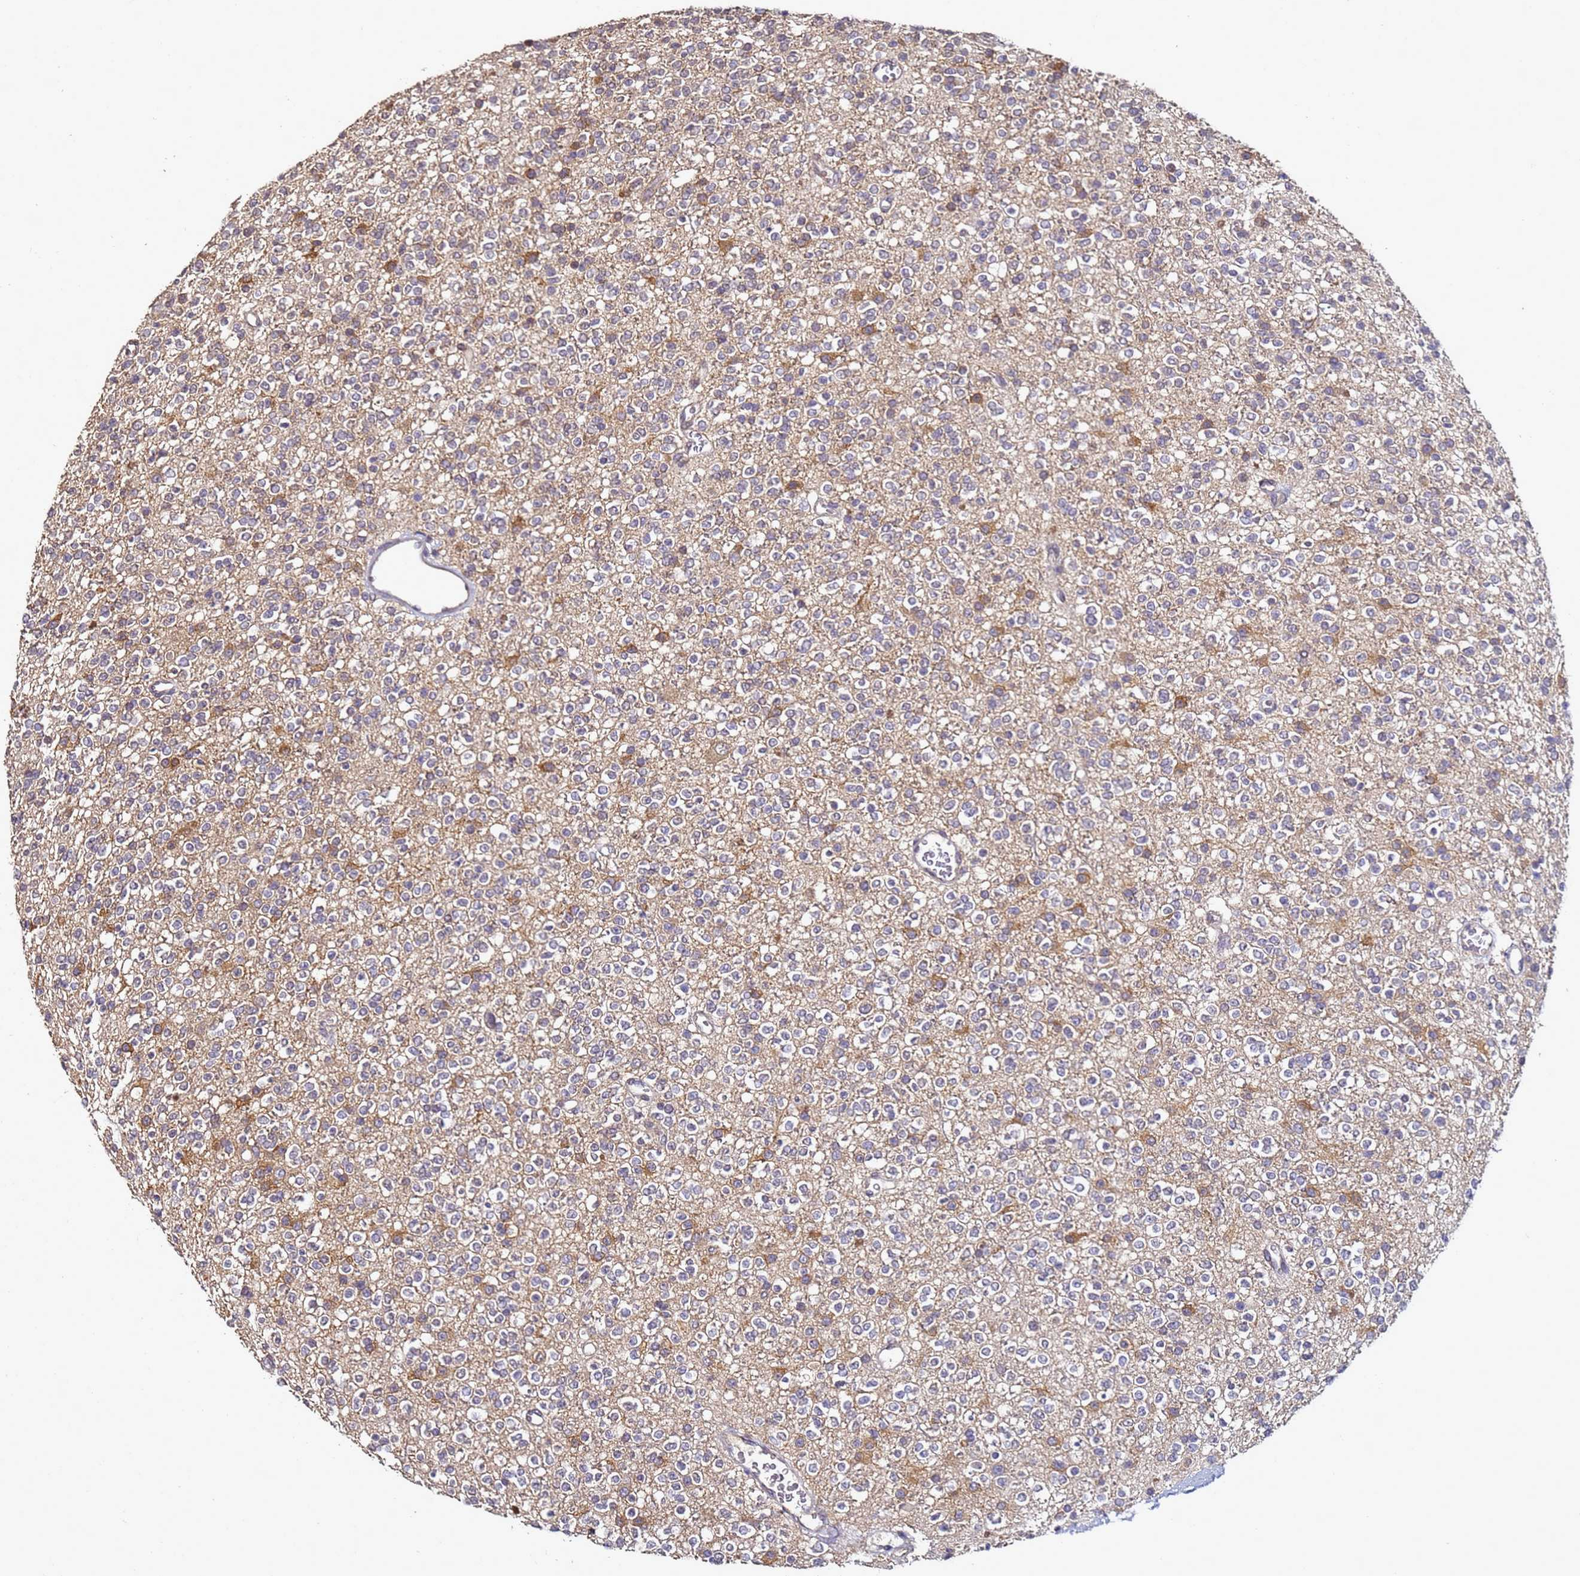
{"staining": {"intensity": "moderate", "quantity": "<25%", "location": "cytoplasmic/membranous"}, "tissue": "glioma", "cell_type": "Tumor cells", "image_type": "cancer", "snomed": [{"axis": "morphology", "description": "Glioma, malignant, High grade"}, {"axis": "topography", "description": "Brain"}], "caption": "This is a photomicrograph of IHC staining of glioma, which shows moderate staining in the cytoplasmic/membranous of tumor cells.", "gene": "ANKRD17", "patient": {"sex": "male", "age": 34}}